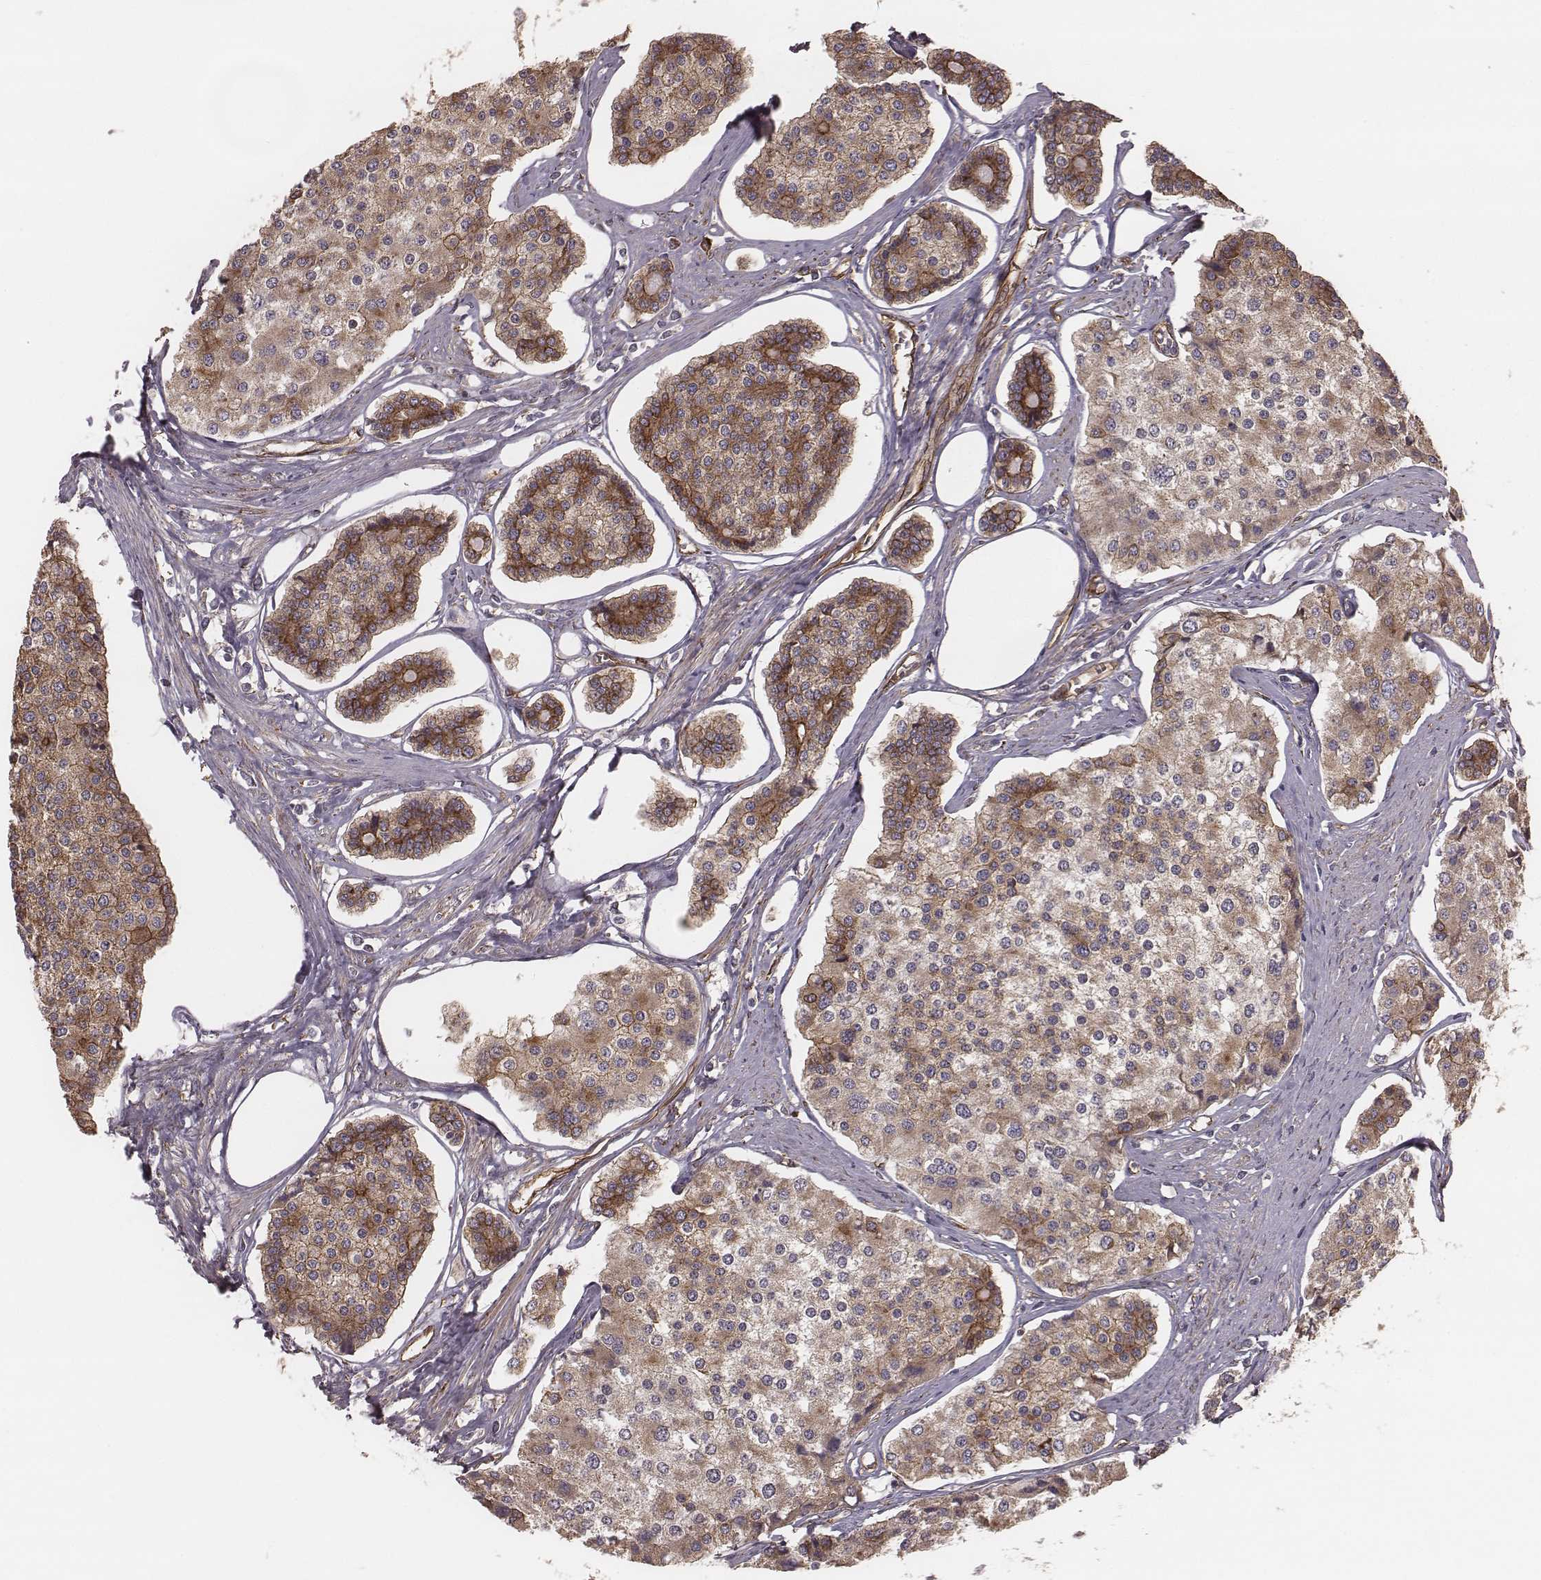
{"staining": {"intensity": "moderate", "quantity": ">75%", "location": "cytoplasmic/membranous"}, "tissue": "carcinoid", "cell_type": "Tumor cells", "image_type": "cancer", "snomed": [{"axis": "morphology", "description": "Carcinoid, malignant, NOS"}, {"axis": "topography", "description": "Small intestine"}], "caption": "A histopathology image of human carcinoid (malignant) stained for a protein reveals moderate cytoplasmic/membranous brown staining in tumor cells.", "gene": "PALMD", "patient": {"sex": "female", "age": 65}}